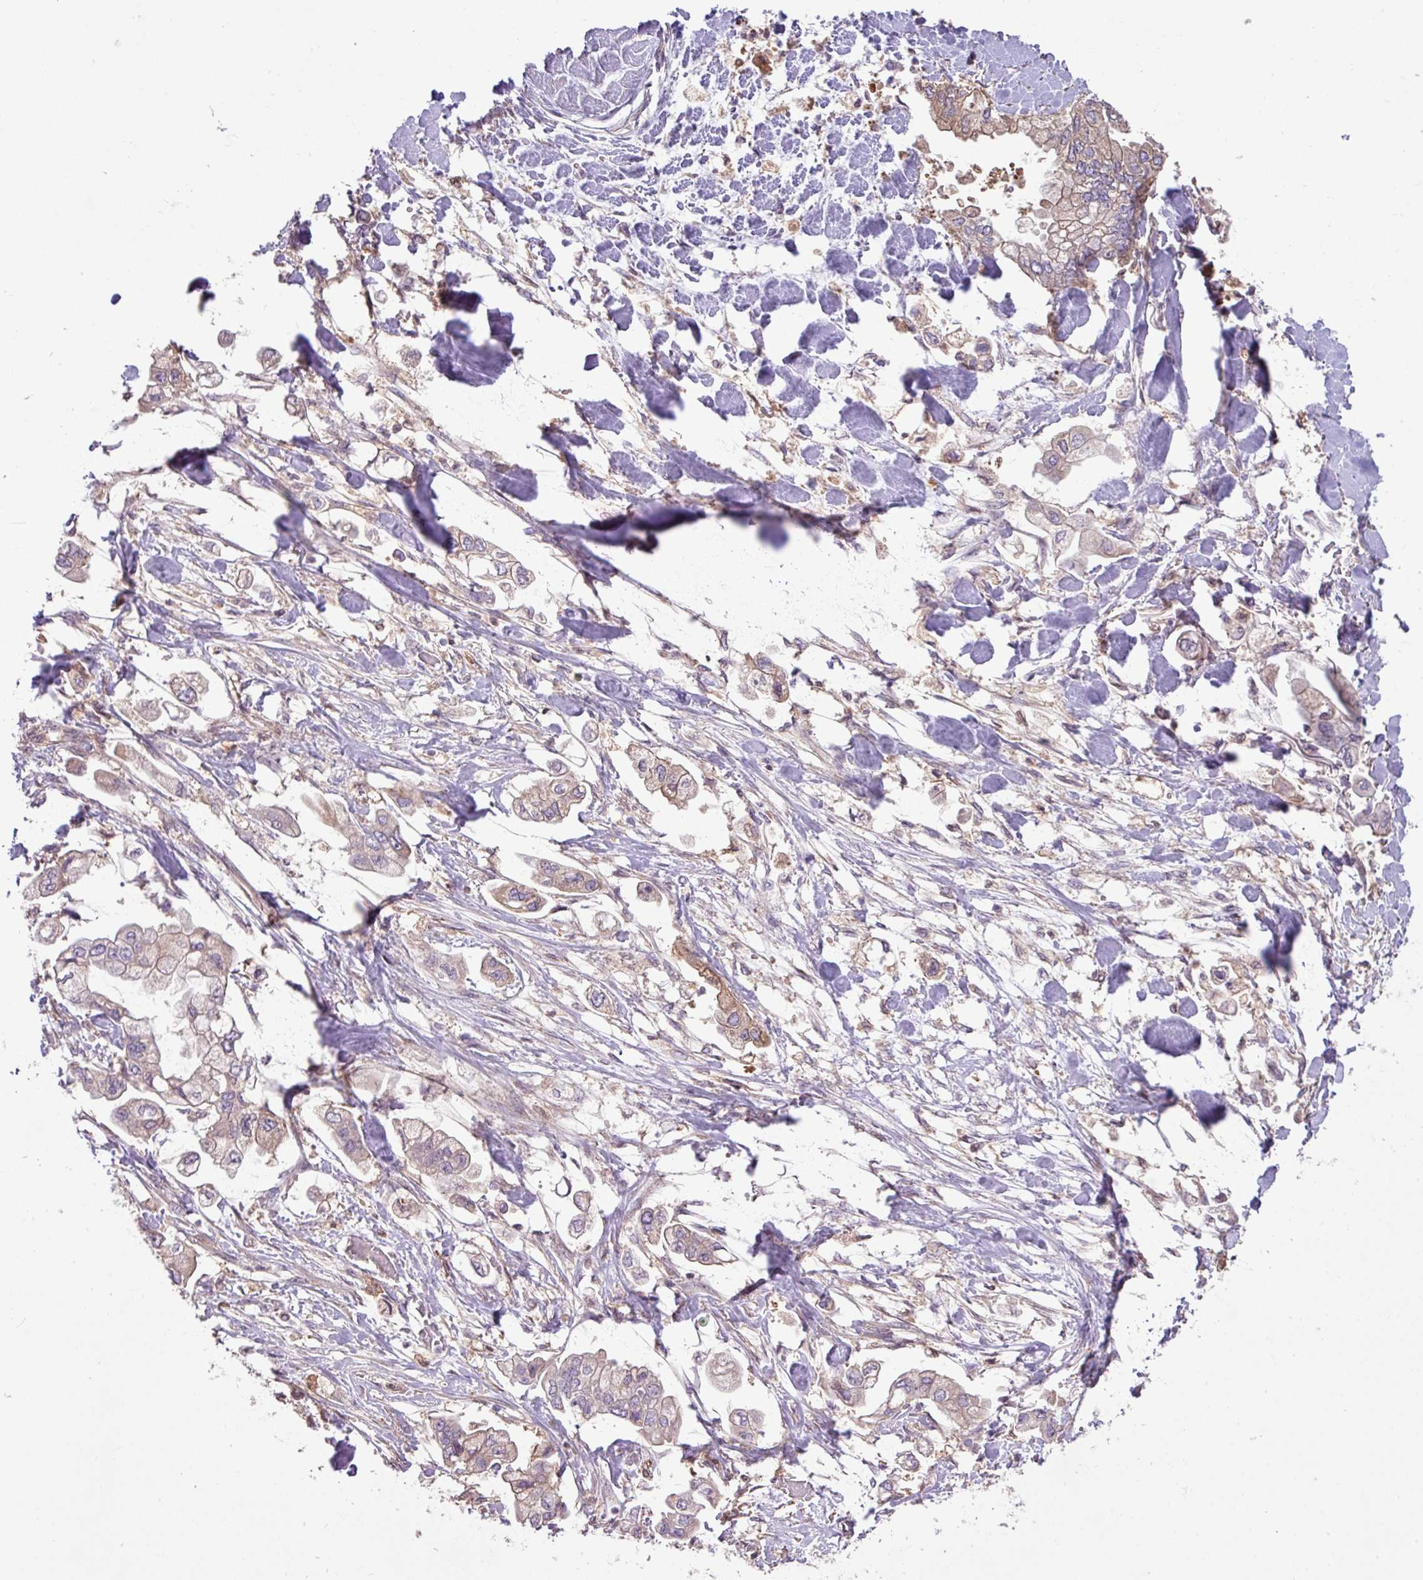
{"staining": {"intensity": "weak", "quantity": "<25%", "location": "cytoplasmic/membranous"}, "tissue": "stomach cancer", "cell_type": "Tumor cells", "image_type": "cancer", "snomed": [{"axis": "morphology", "description": "Adenocarcinoma, NOS"}, {"axis": "topography", "description": "Stomach"}], "caption": "An image of human stomach adenocarcinoma is negative for staining in tumor cells.", "gene": "ARHGEF25", "patient": {"sex": "male", "age": 62}}